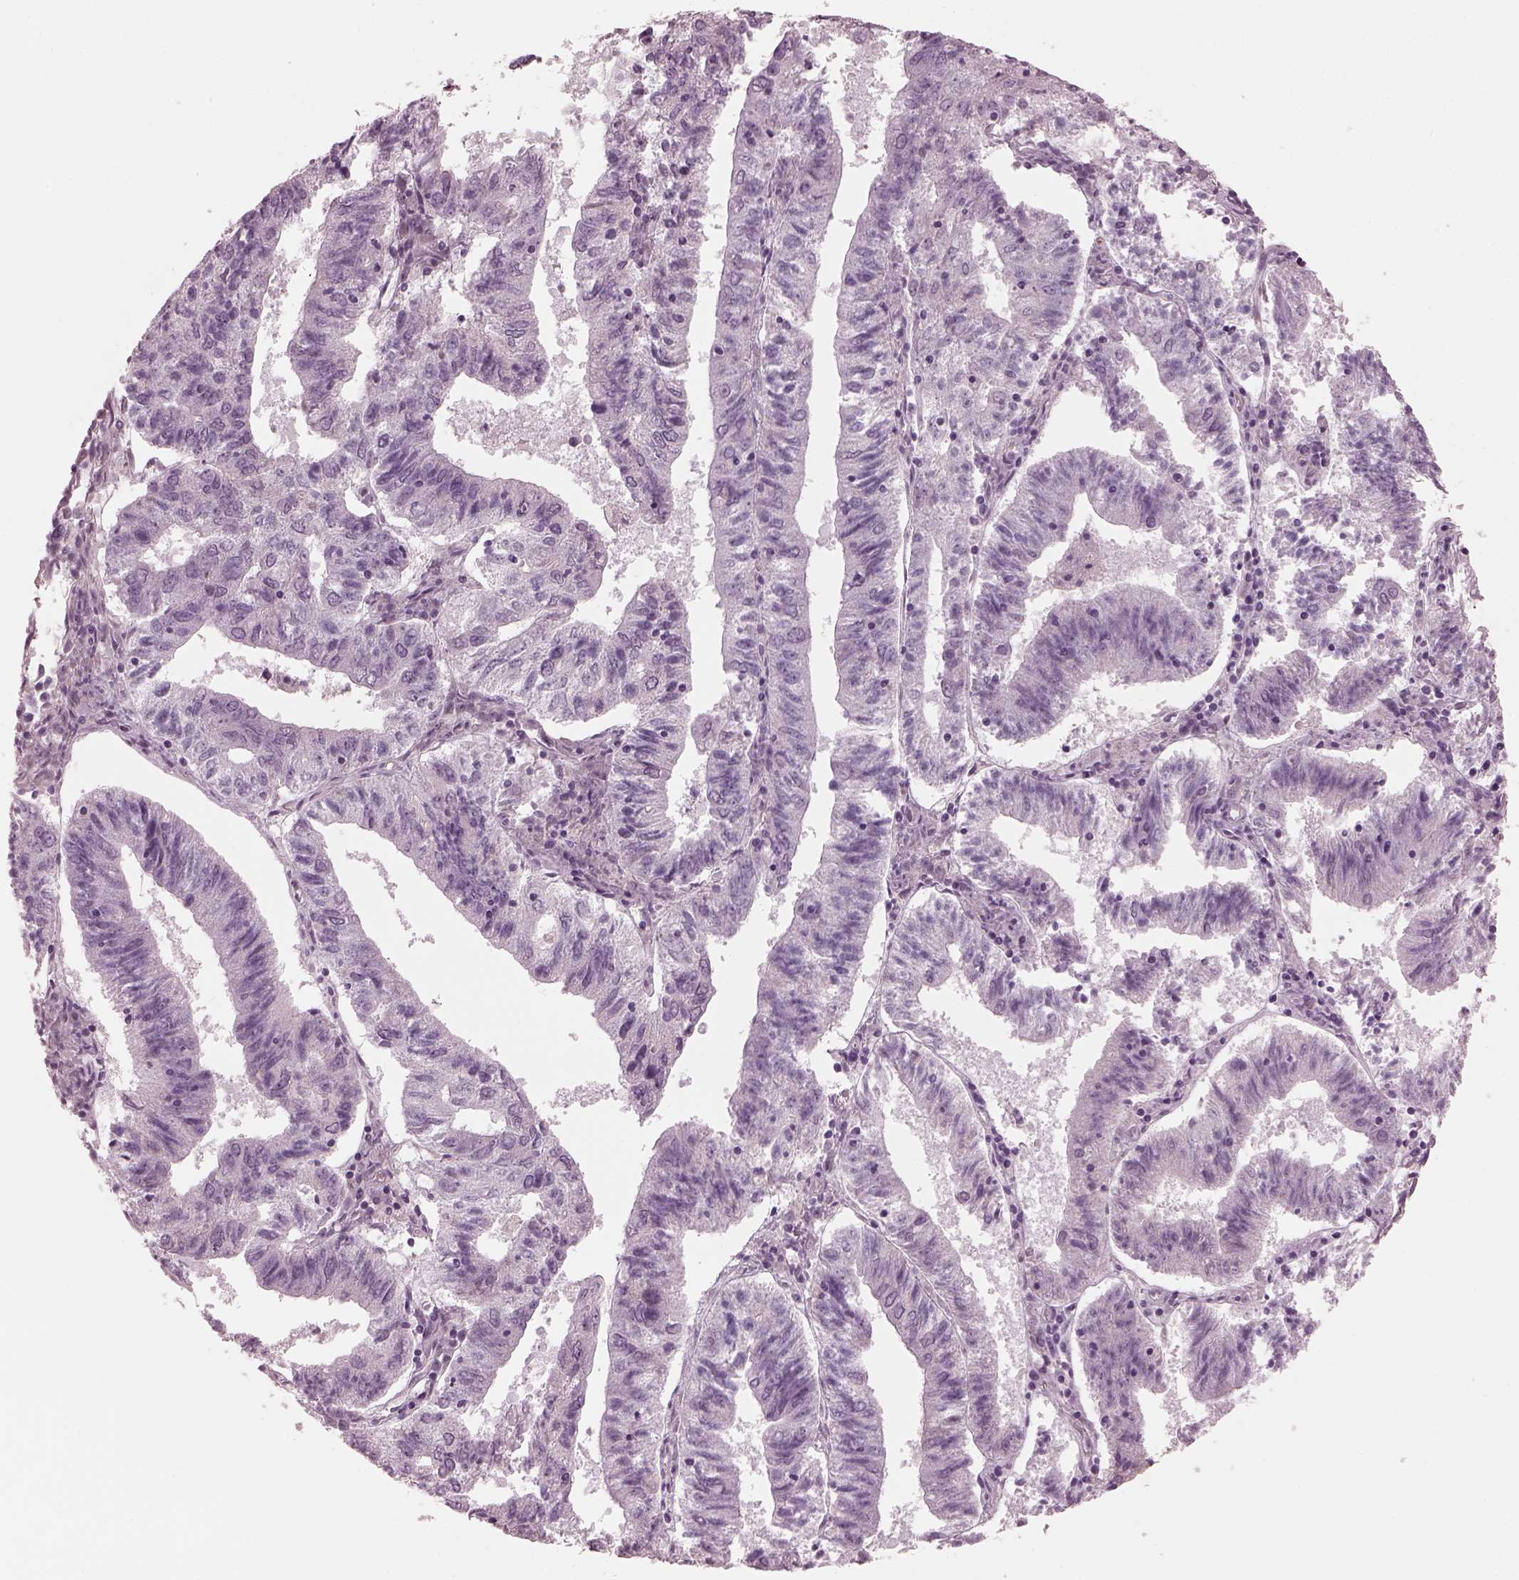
{"staining": {"intensity": "negative", "quantity": "none", "location": "none"}, "tissue": "endometrial cancer", "cell_type": "Tumor cells", "image_type": "cancer", "snomed": [{"axis": "morphology", "description": "Adenocarcinoma, NOS"}, {"axis": "topography", "description": "Endometrium"}], "caption": "Endometrial adenocarcinoma stained for a protein using immunohistochemistry exhibits no expression tumor cells.", "gene": "EIF4E1B", "patient": {"sex": "female", "age": 82}}